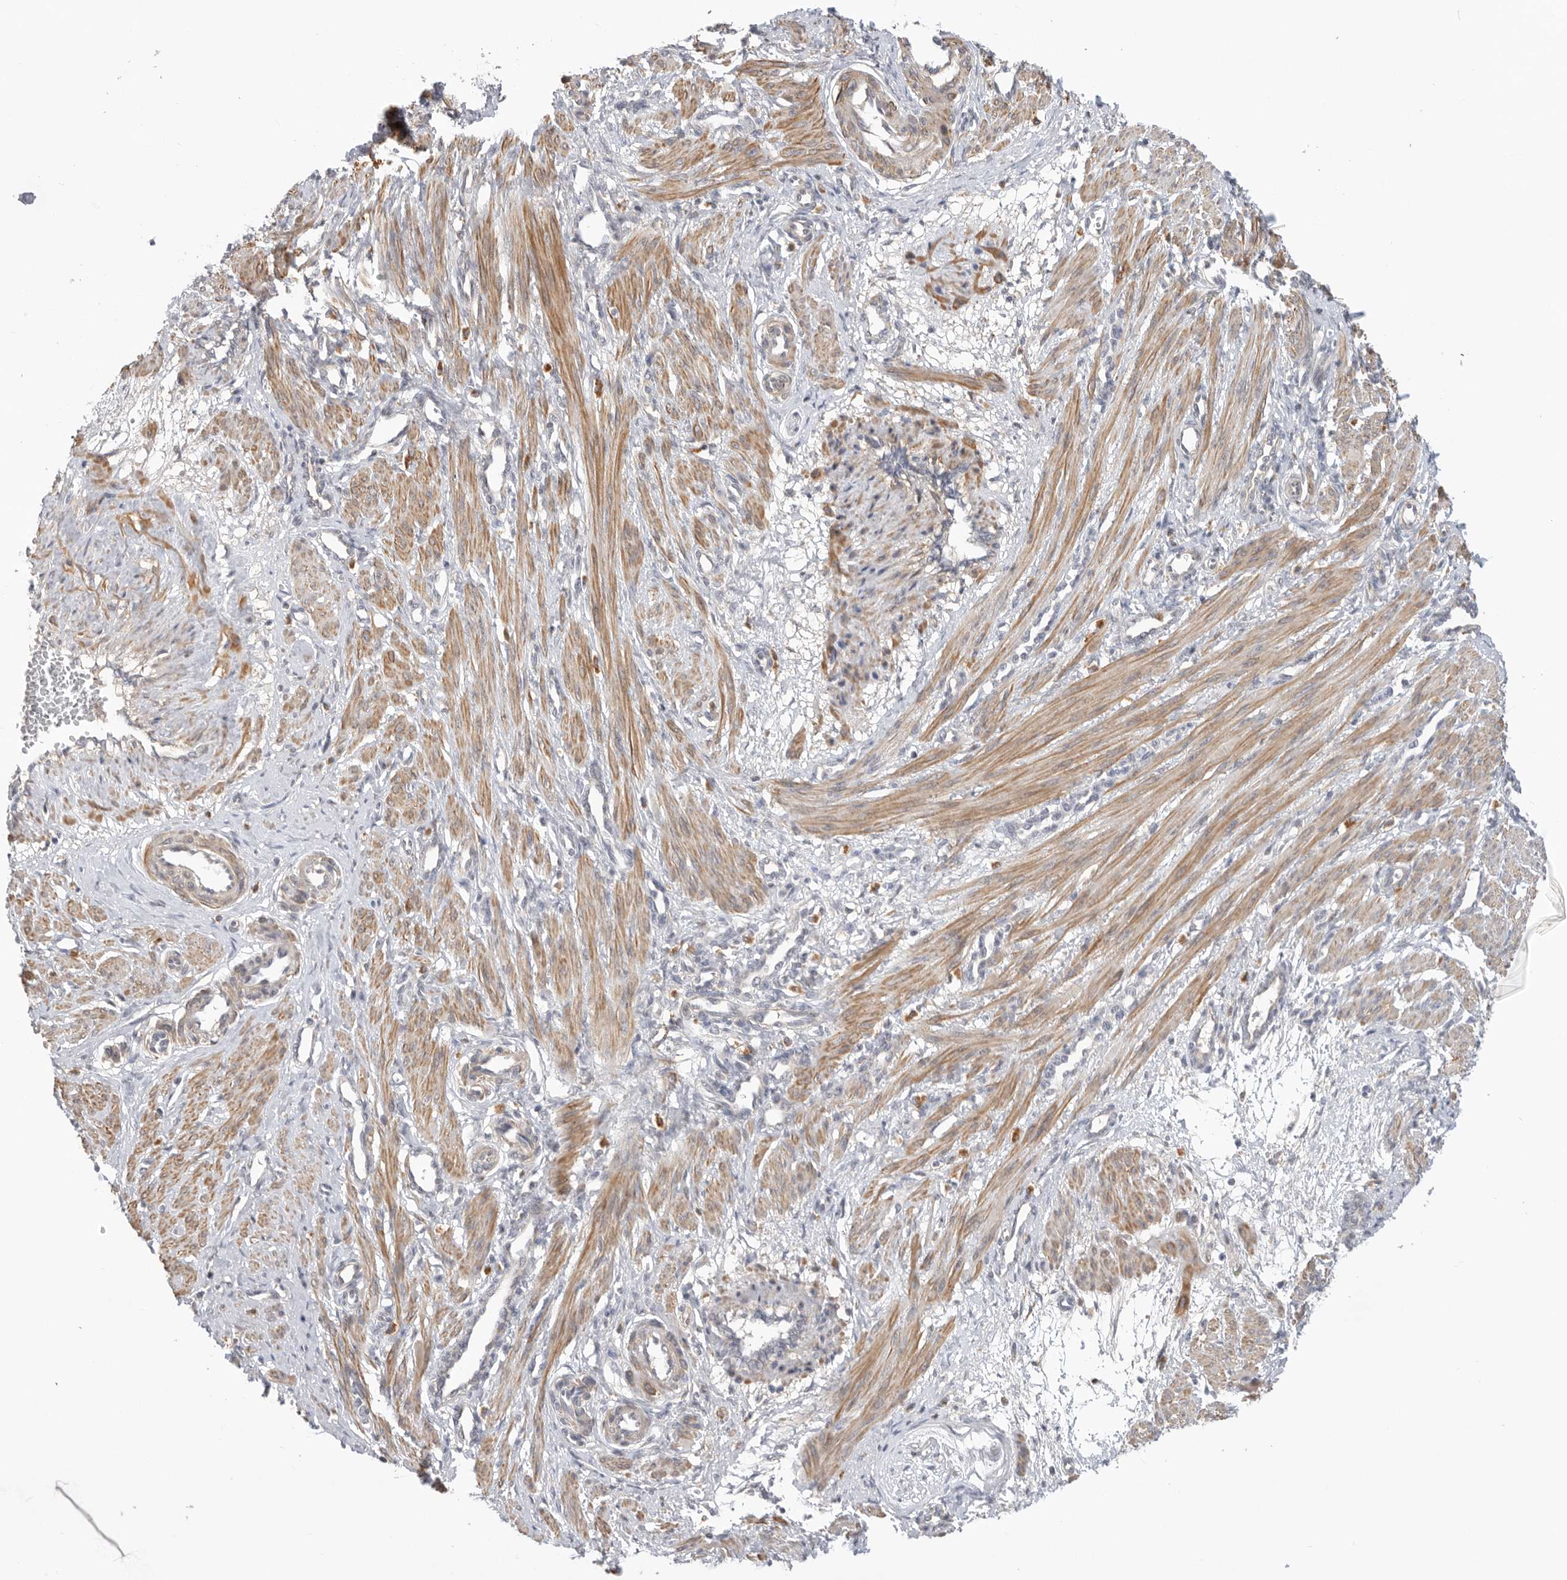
{"staining": {"intensity": "moderate", "quantity": ">75%", "location": "cytoplasmic/membranous"}, "tissue": "smooth muscle", "cell_type": "Smooth muscle cells", "image_type": "normal", "snomed": [{"axis": "morphology", "description": "Normal tissue, NOS"}, {"axis": "topography", "description": "Endometrium"}], "caption": "High-power microscopy captured an immunohistochemistry micrograph of unremarkable smooth muscle, revealing moderate cytoplasmic/membranous staining in about >75% of smooth muscle cells. The protein of interest is shown in brown color, while the nuclei are stained blue.", "gene": "GNE", "patient": {"sex": "female", "age": 33}}